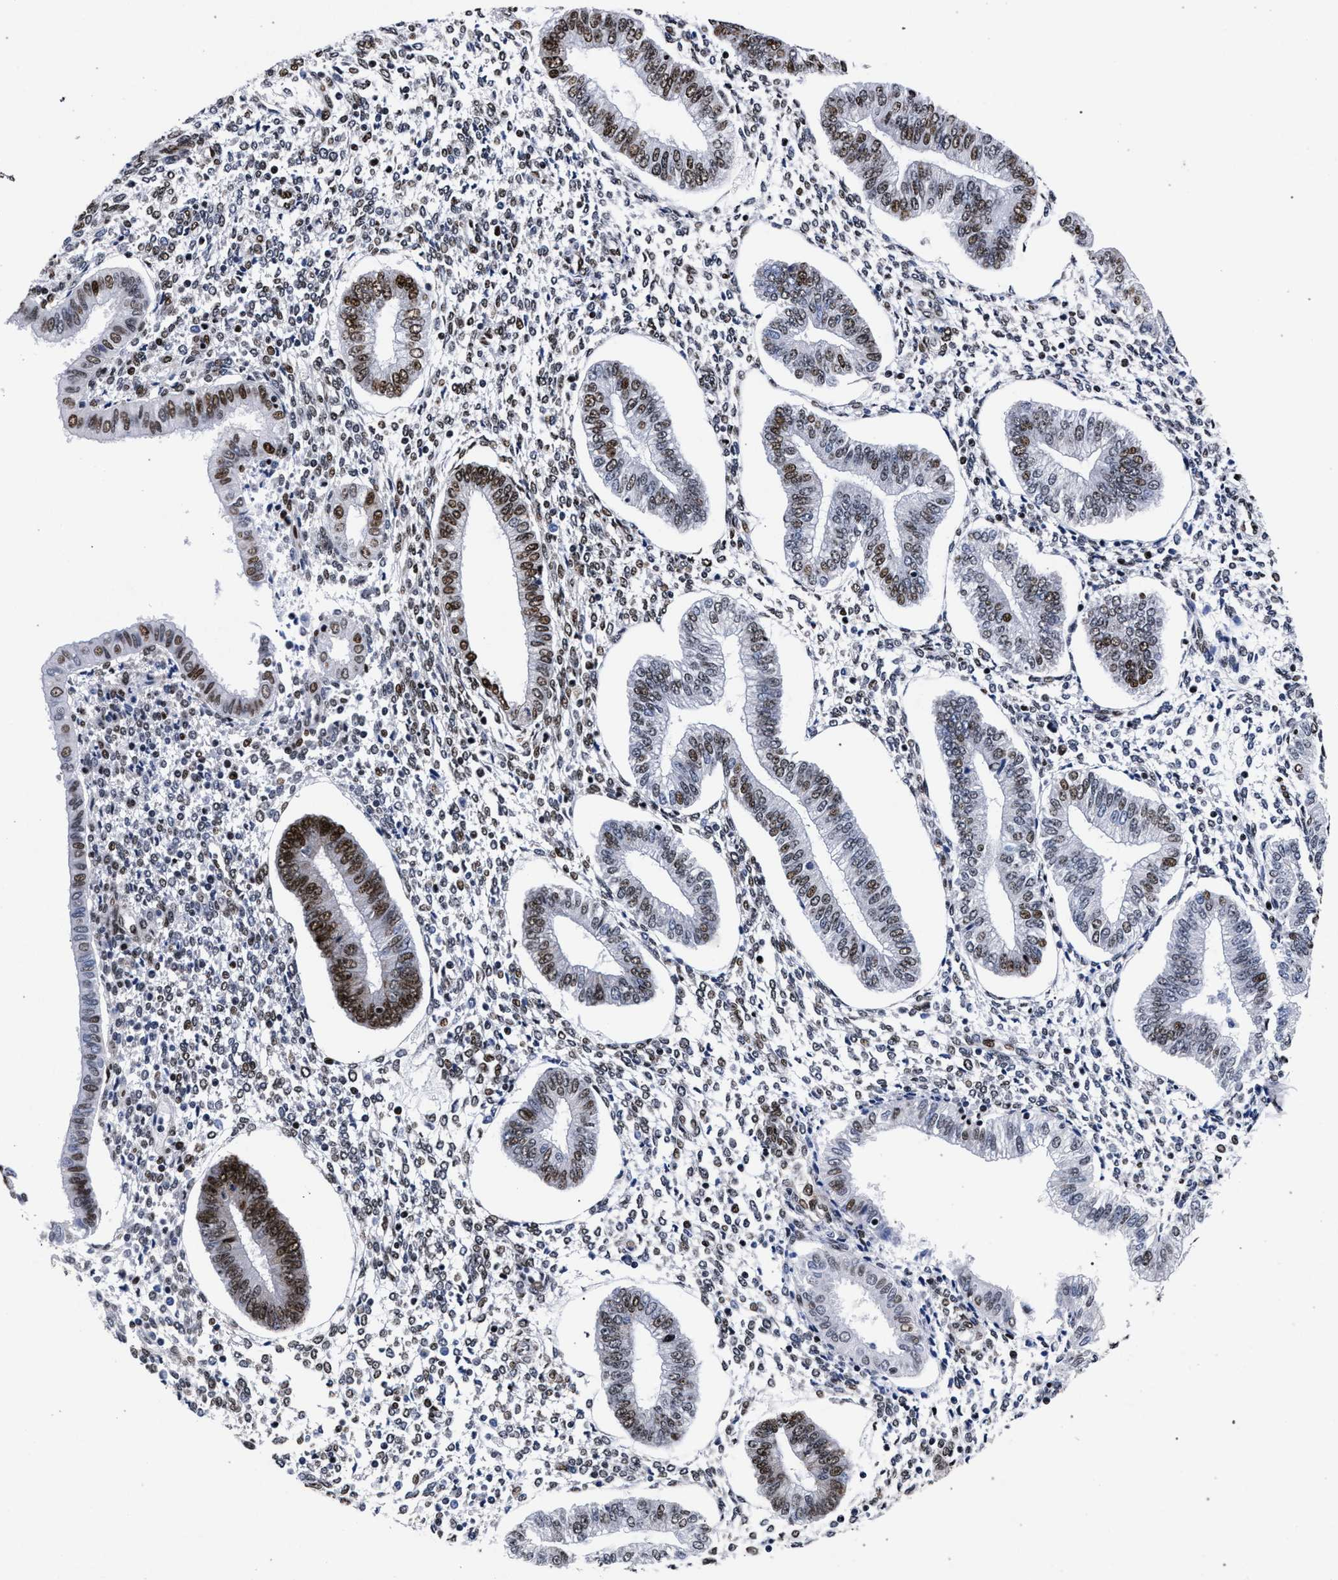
{"staining": {"intensity": "strong", "quantity": "25%-75%", "location": "nuclear"}, "tissue": "endometrium", "cell_type": "Cells in endometrial stroma", "image_type": "normal", "snomed": [{"axis": "morphology", "description": "Normal tissue, NOS"}, {"axis": "topography", "description": "Endometrium"}], "caption": "IHC micrograph of benign endometrium stained for a protein (brown), which exhibits high levels of strong nuclear positivity in approximately 25%-75% of cells in endometrial stroma.", "gene": "HNRNPA1", "patient": {"sex": "female", "age": 50}}